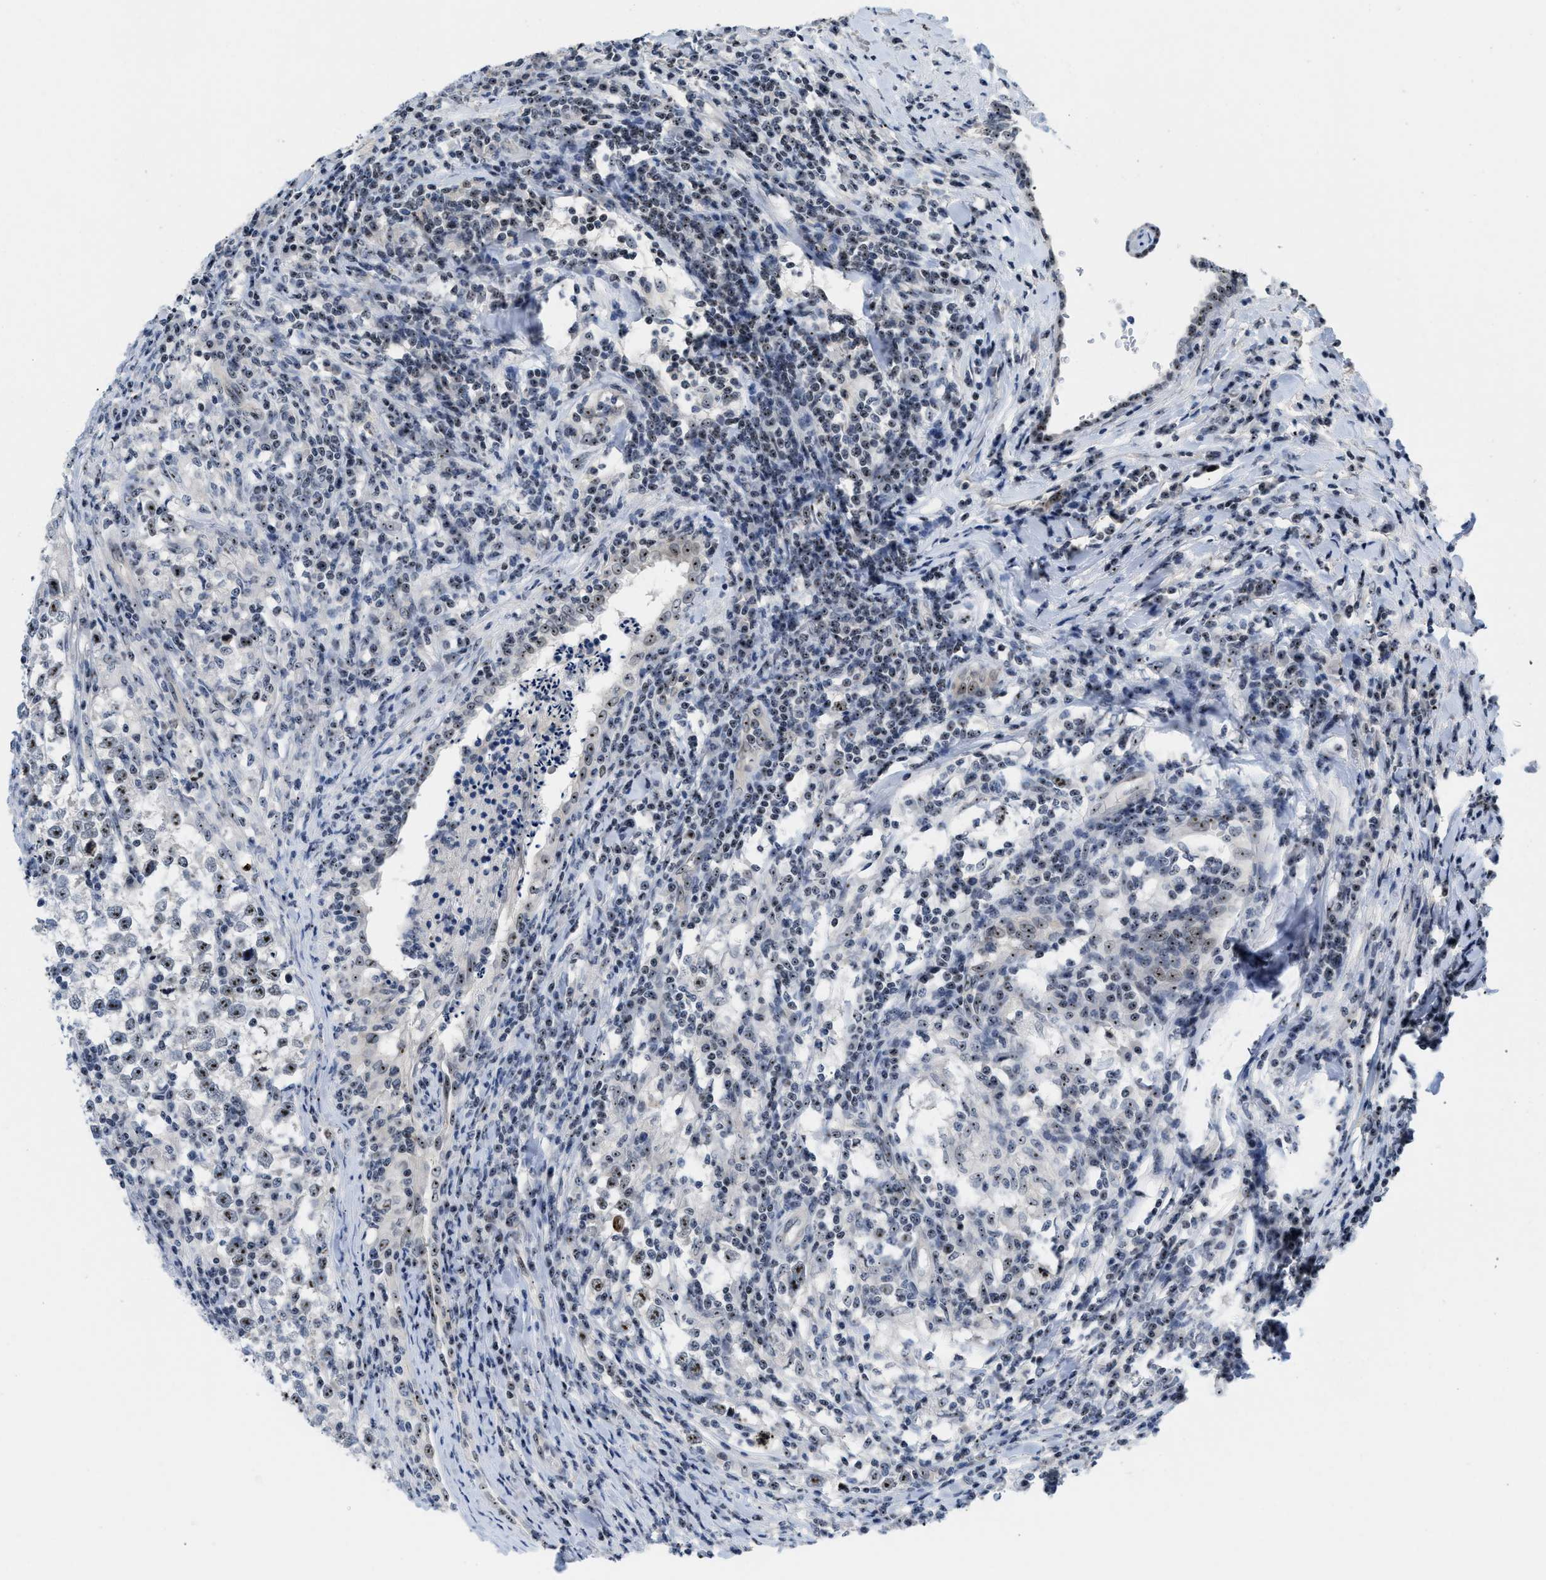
{"staining": {"intensity": "strong", "quantity": "25%-75%", "location": "nuclear"}, "tissue": "testis cancer", "cell_type": "Tumor cells", "image_type": "cancer", "snomed": [{"axis": "morphology", "description": "Normal tissue, NOS"}, {"axis": "morphology", "description": "Seminoma, NOS"}, {"axis": "topography", "description": "Testis"}], "caption": "DAB immunohistochemical staining of testis seminoma reveals strong nuclear protein expression in about 25%-75% of tumor cells.", "gene": "NOP58", "patient": {"sex": "male", "age": 43}}